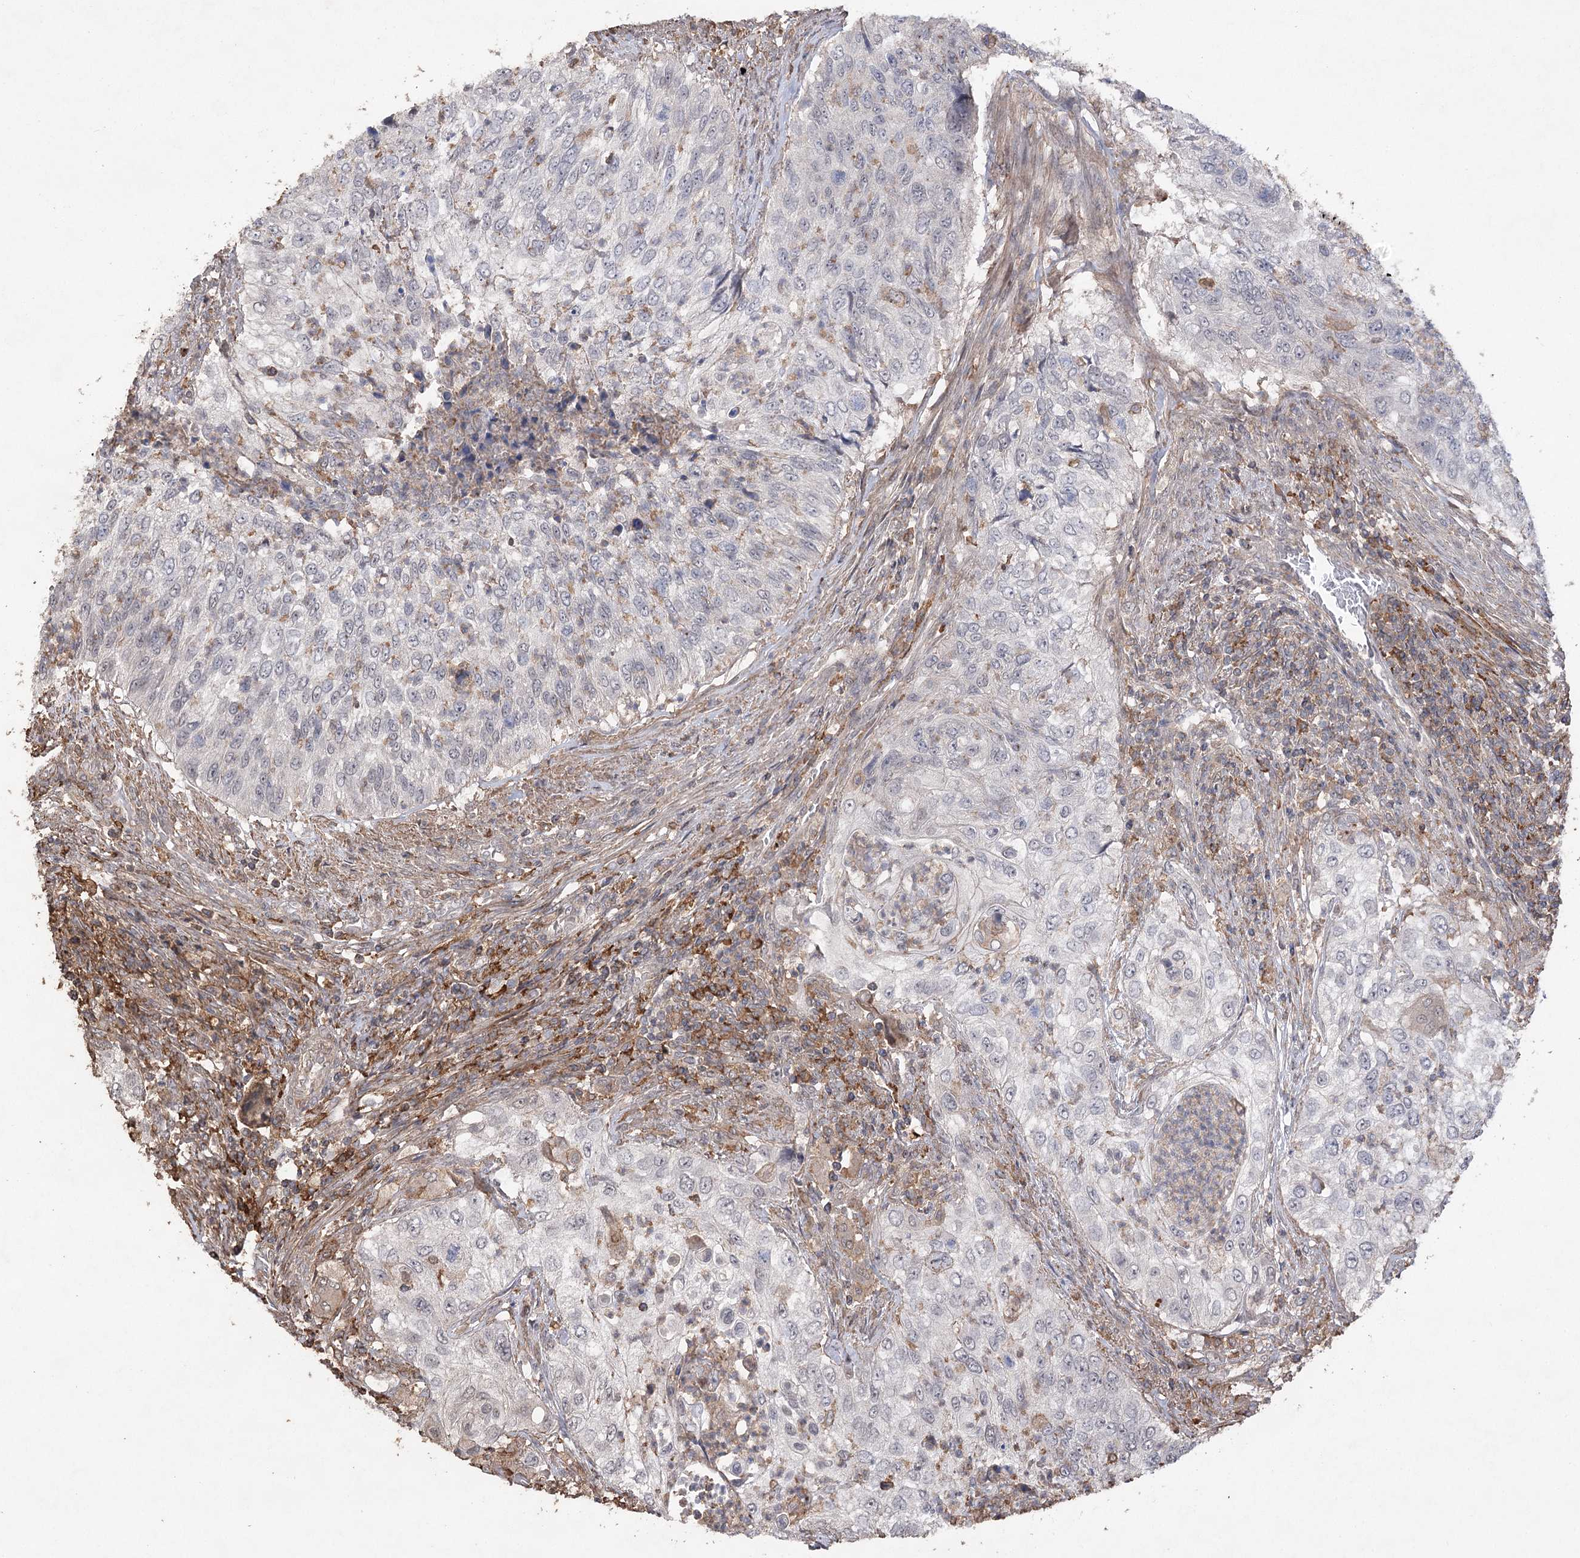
{"staining": {"intensity": "negative", "quantity": "none", "location": "none"}, "tissue": "urothelial cancer", "cell_type": "Tumor cells", "image_type": "cancer", "snomed": [{"axis": "morphology", "description": "Urothelial carcinoma, High grade"}, {"axis": "topography", "description": "Urinary bladder"}], "caption": "Tumor cells show no significant protein expression in urothelial carcinoma (high-grade).", "gene": "OBSL1", "patient": {"sex": "female", "age": 60}}